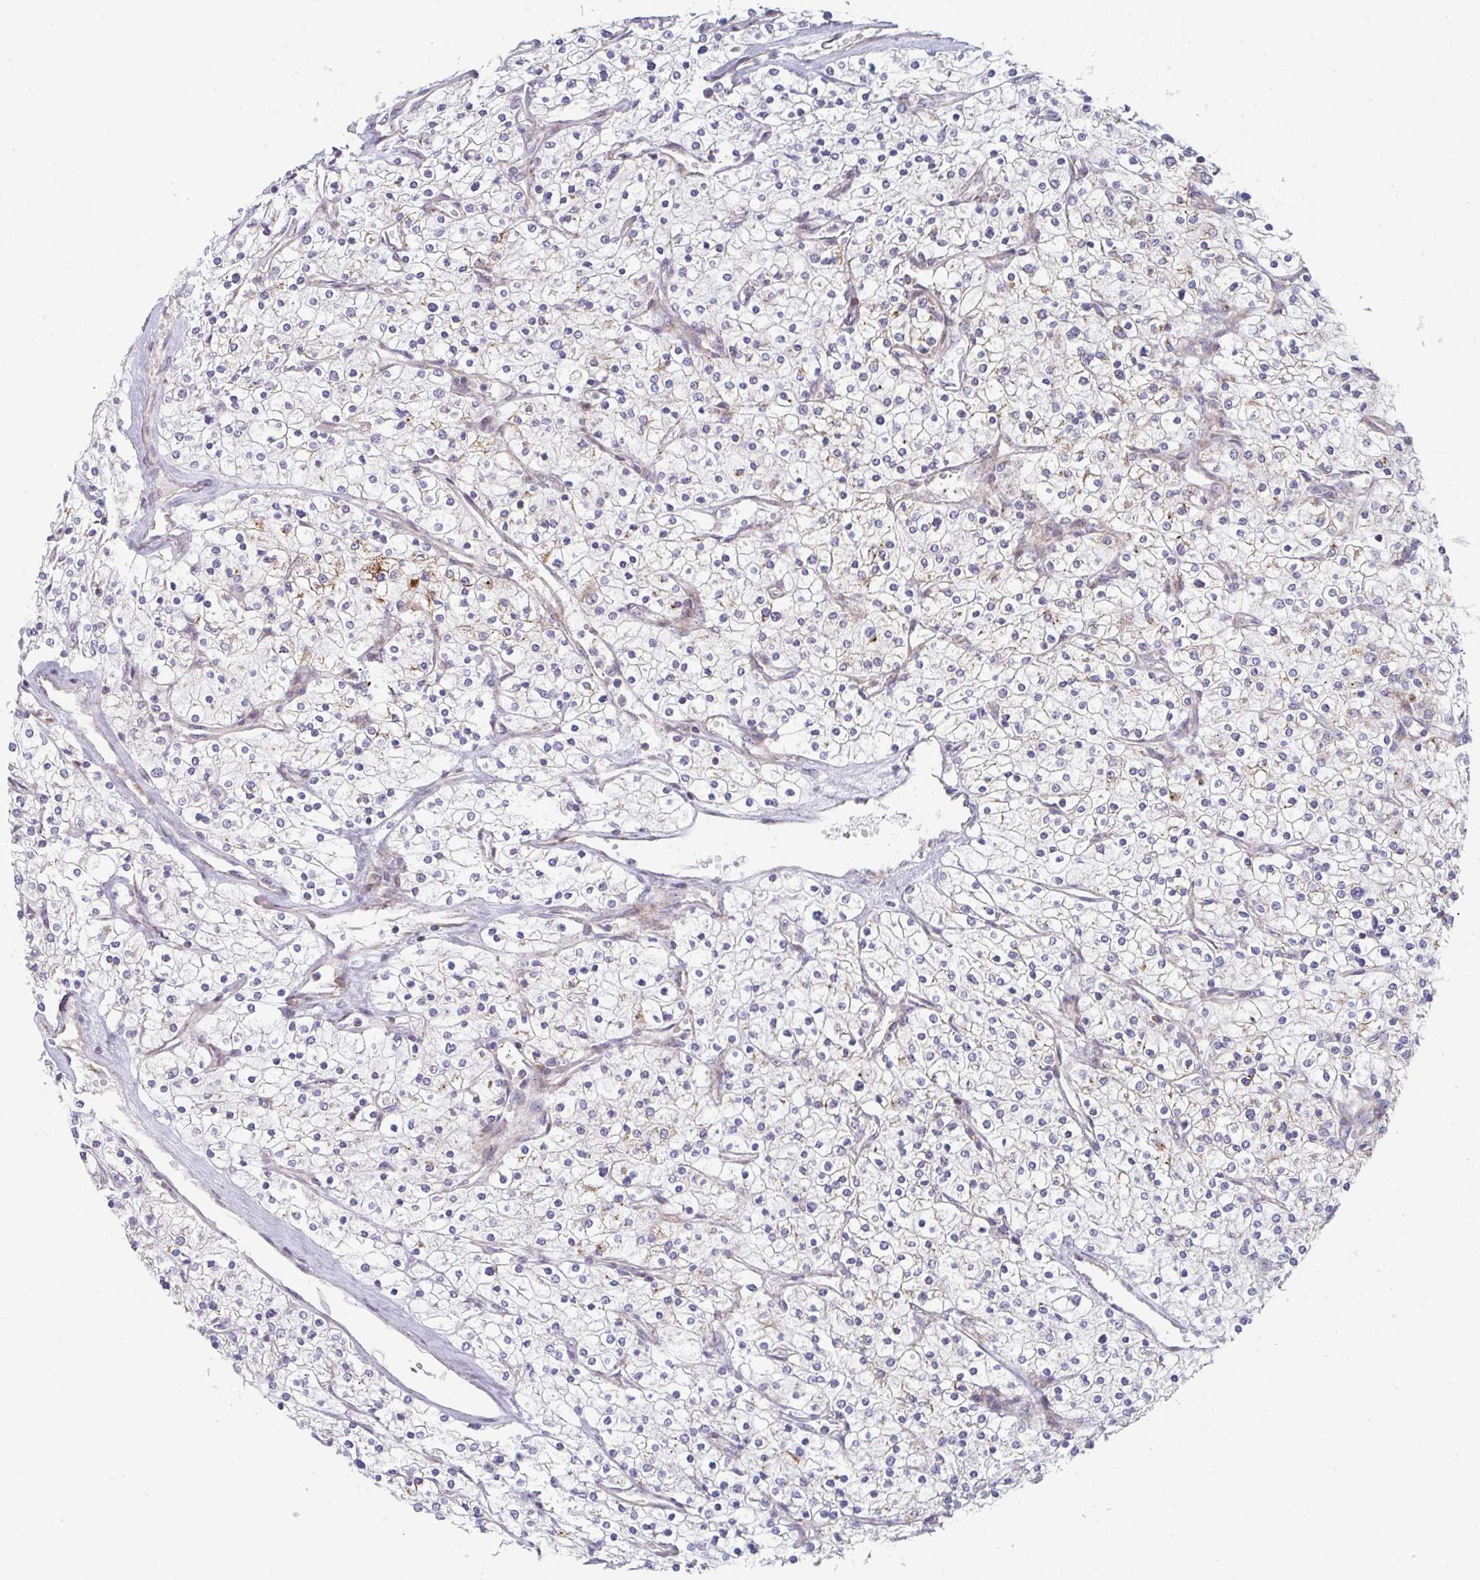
{"staining": {"intensity": "negative", "quantity": "none", "location": "none"}, "tissue": "renal cancer", "cell_type": "Tumor cells", "image_type": "cancer", "snomed": [{"axis": "morphology", "description": "Adenocarcinoma, NOS"}, {"axis": "topography", "description": "Kidney"}], "caption": "Human renal adenocarcinoma stained for a protein using immunohistochemistry shows no expression in tumor cells.", "gene": "PRKCH", "patient": {"sex": "male", "age": 80}}